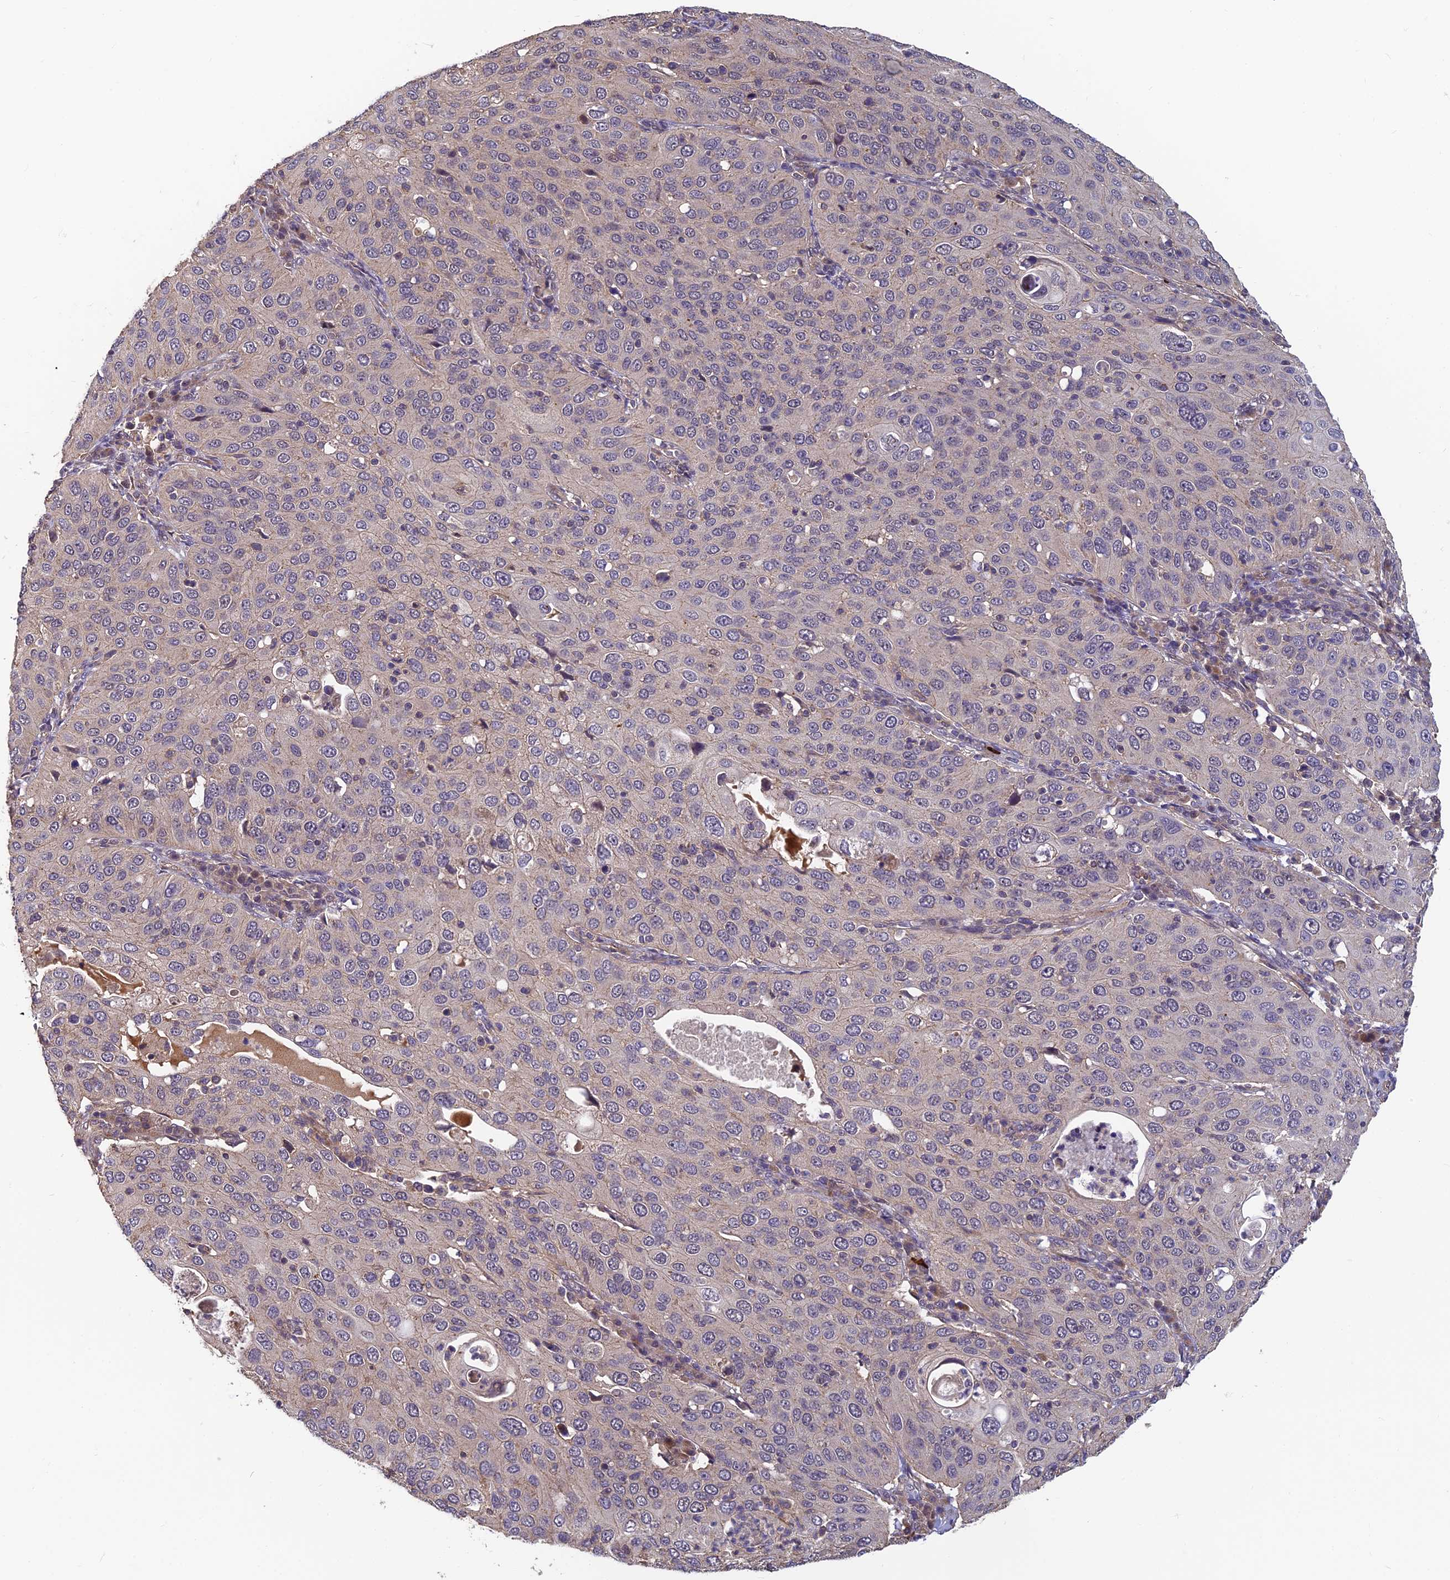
{"staining": {"intensity": "weak", "quantity": "<25%", "location": "cytoplasmic/membranous"}, "tissue": "cervical cancer", "cell_type": "Tumor cells", "image_type": "cancer", "snomed": [{"axis": "morphology", "description": "Squamous cell carcinoma, NOS"}, {"axis": "topography", "description": "Cervix"}], "caption": "DAB immunohistochemical staining of human cervical squamous cell carcinoma reveals no significant expression in tumor cells.", "gene": "PIKFYVE", "patient": {"sex": "female", "age": 36}}